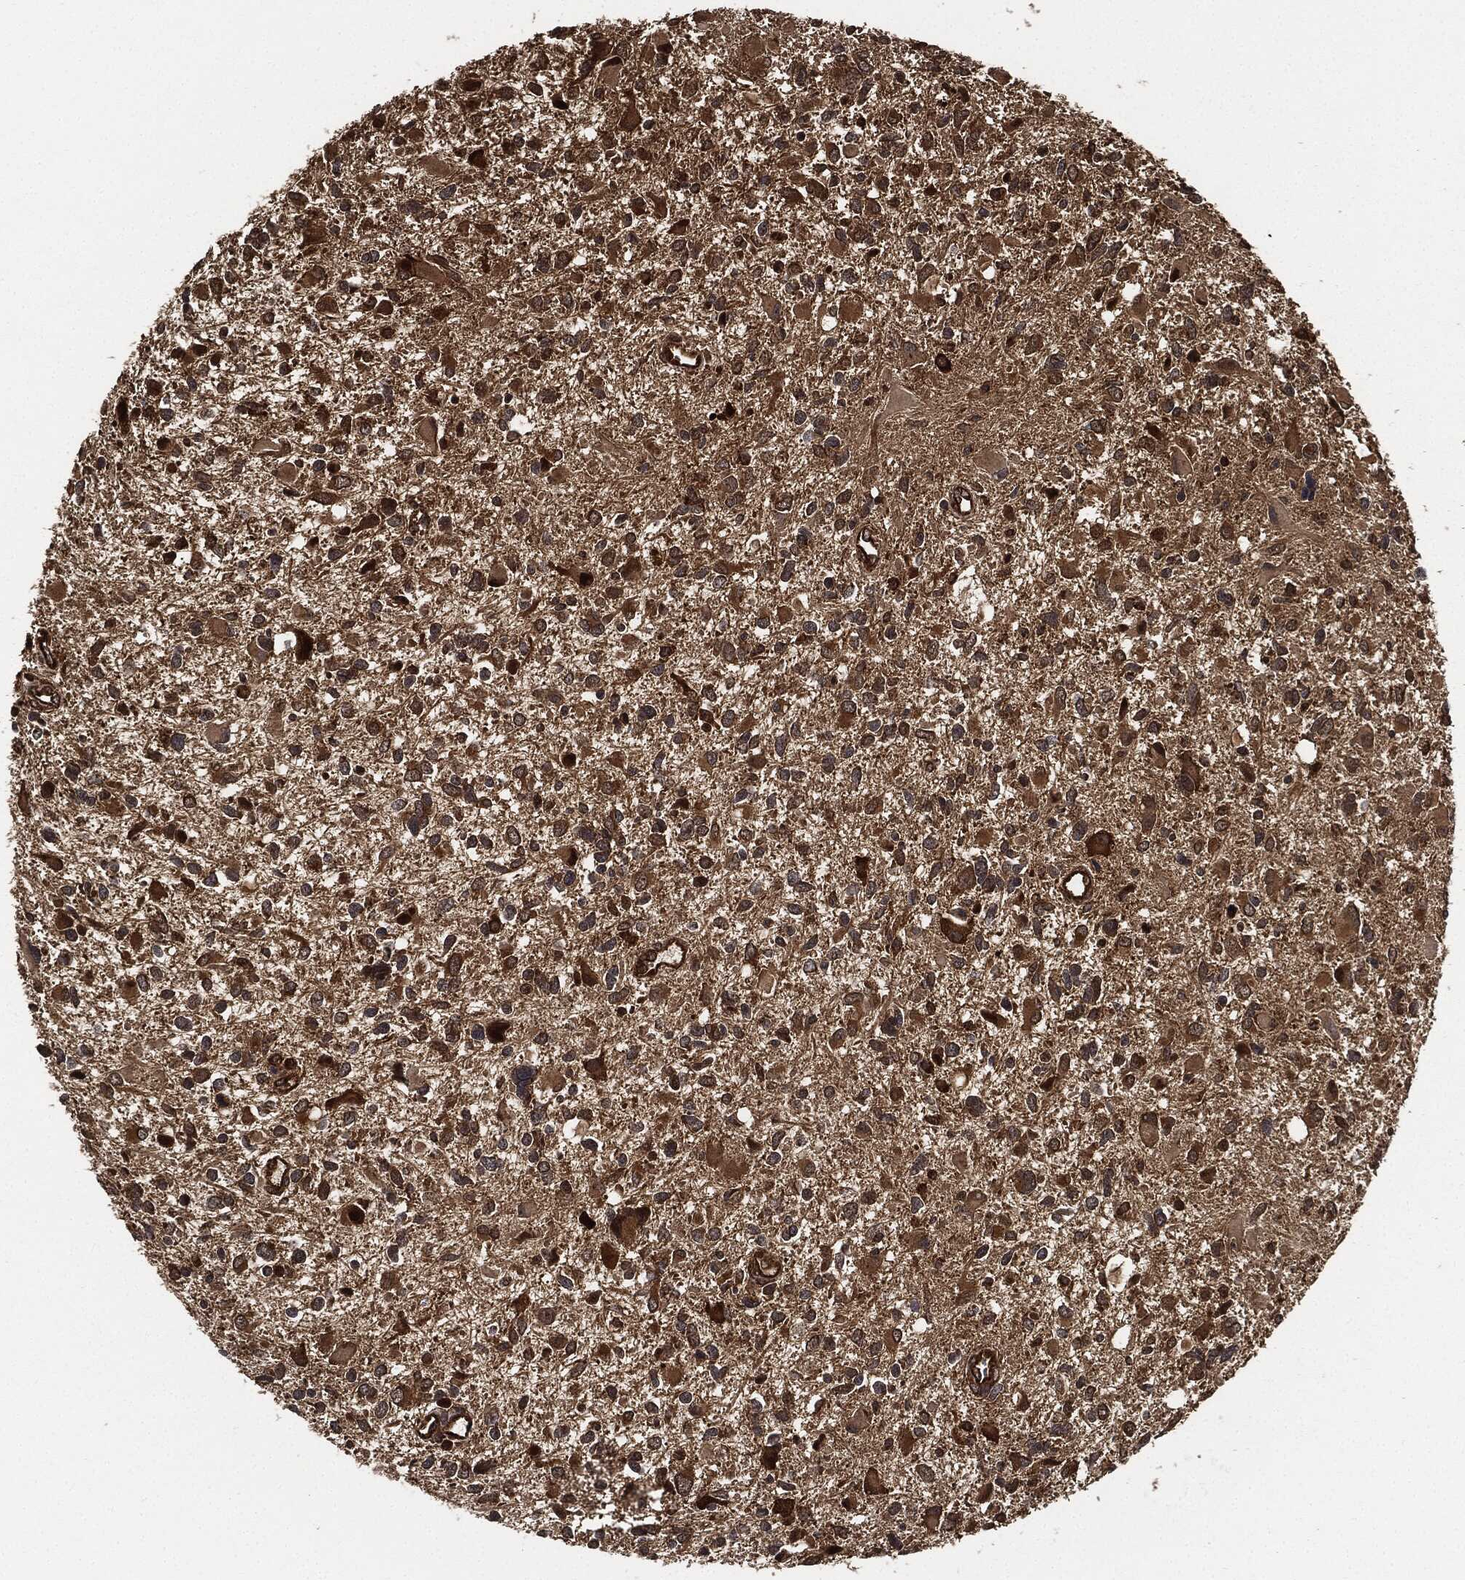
{"staining": {"intensity": "moderate", "quantity": ">75%", "location": "cytoplasmic/membranous"}, "tissue": "glioma", "cell_type": "Tumor cells", "image_type": "cancer", "snomed": [{"axis": "morphology", "description": "Glioma, malignant, Low grade"}, {"axis": "topography", "description": "Brain"}], "caption": "An immunohistochemistry (IHC) photomicrograph of tumor tissue is shown. Protein staining in brown labels moderate cytoplasmic/membranous positivity in malignant glioma (low-grade) within tumor cells.", "gene": "CEP290", "patient": {"sex": "female", "age": 32}}